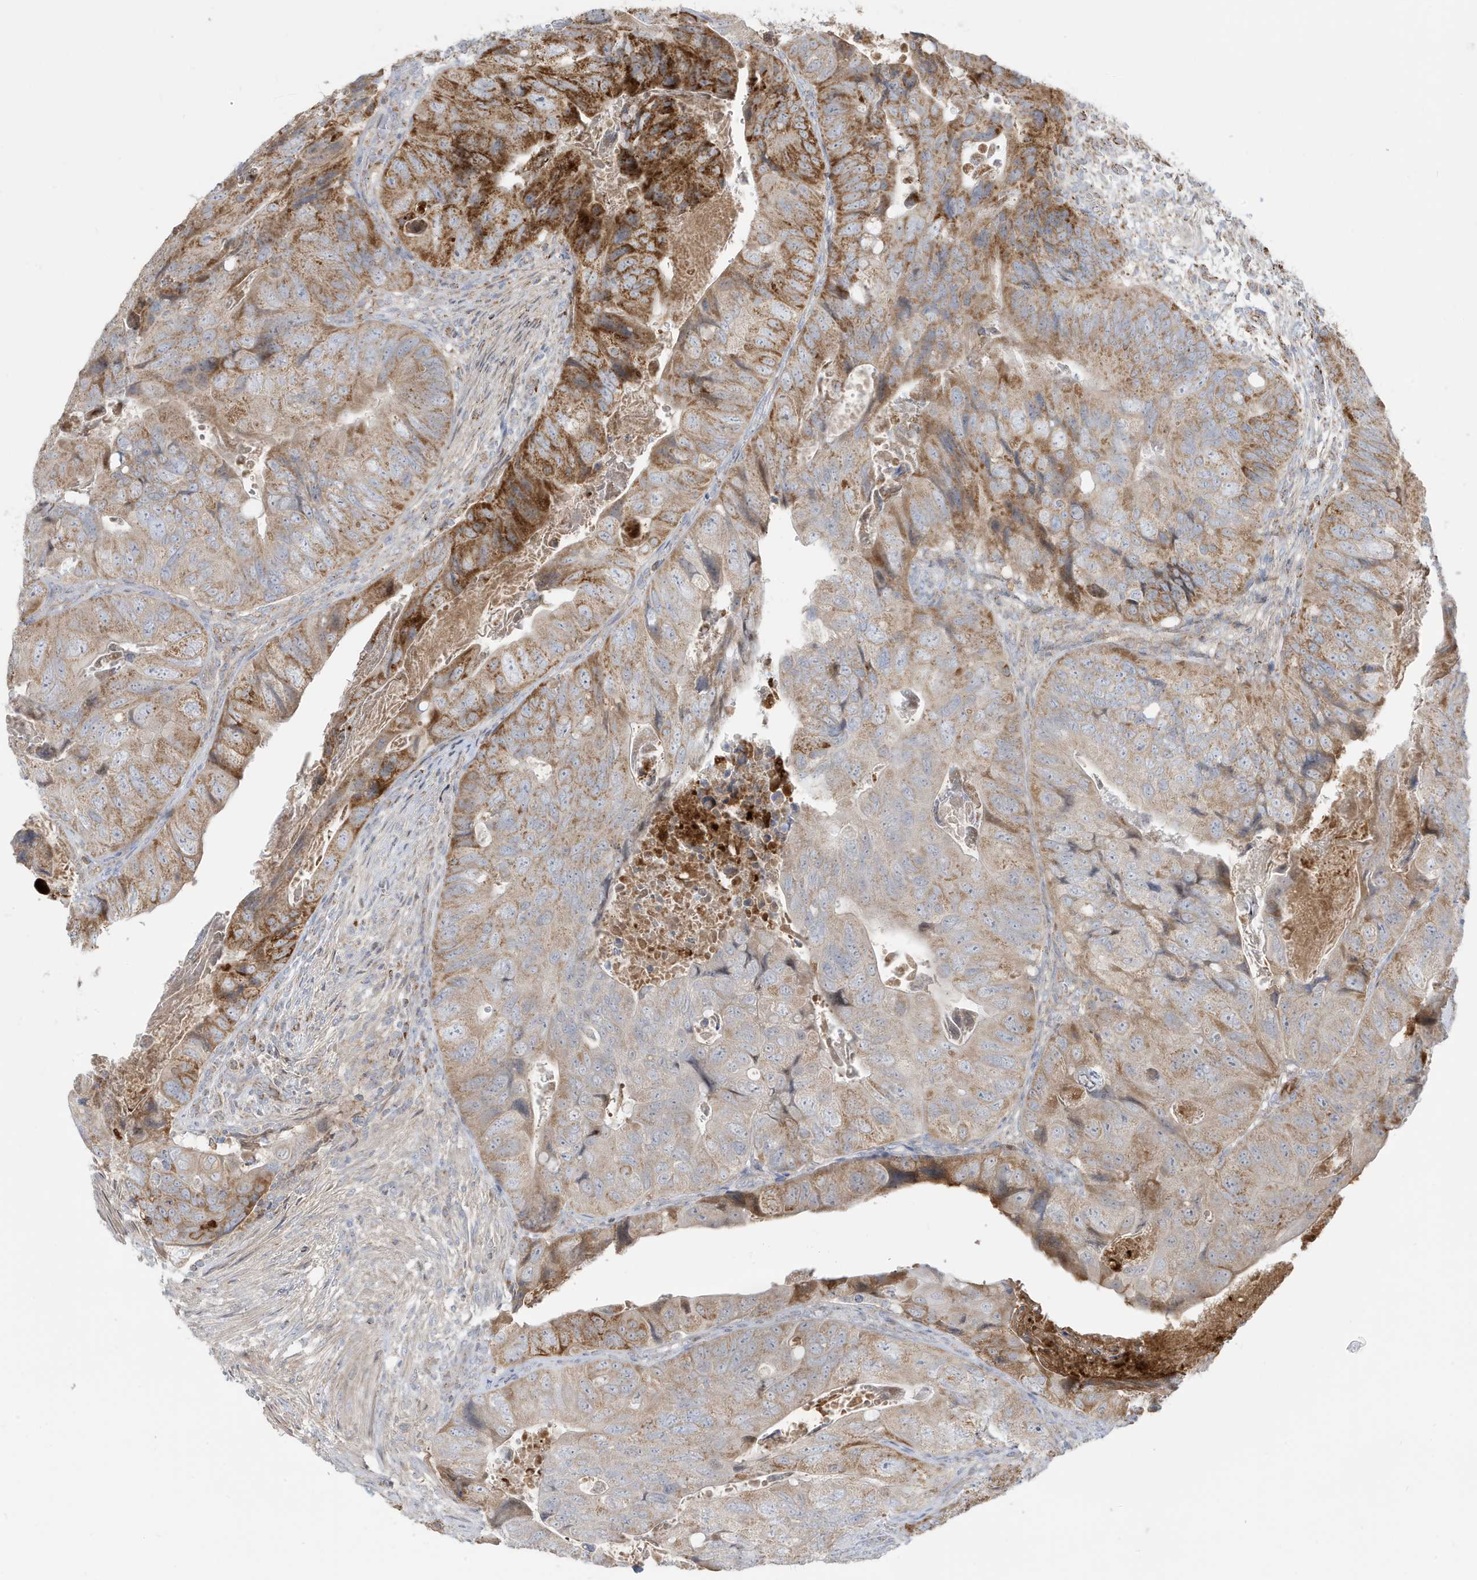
{"staining": {"intensity": "moderate", "quantity": "25%-75%", "location": "cytoplasmic/membranous"}, "tissue": "colorectal cancer", "cell_type": "Tumor cells", "image_type": "cancer", "snomed": [{"axis": "morphology", "description": "Adenocarcinoma, NOS"}, {"axis": "topography", "description": "Rectum"}], "caption": "Adenocarcinoma (colorectal) stained with immunohistochemistry reveals moderate cytoplasmic/membranous staining in about 25%-75% of tumor cells.", "gene": "IFT57", "patient": {"sex": "male", "age": 63}}